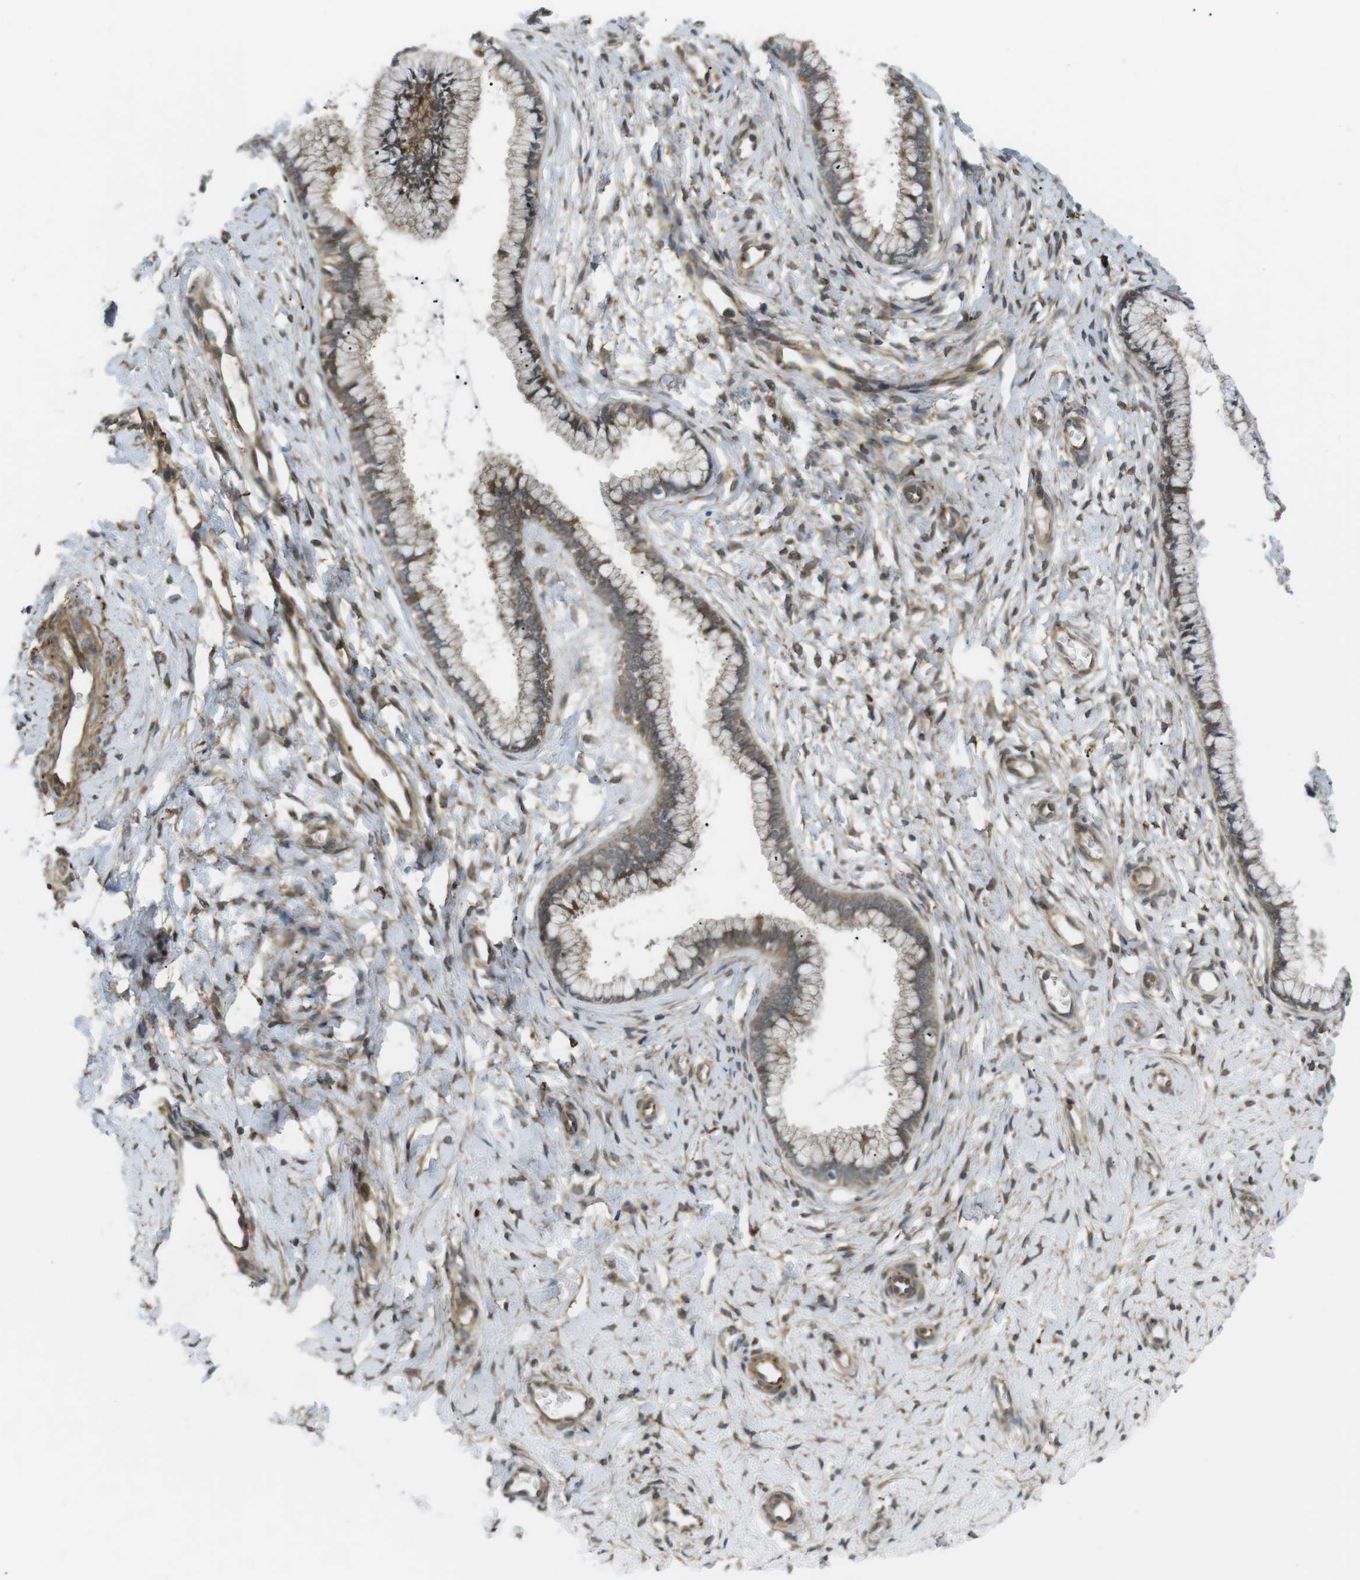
{"staining": {"intensity": "moderate", "quantity": ">75%", "location": "cytoplasmic/membranous"}, "tissue": "cervix", "cell_type": "Glandular cells", "image_type": "normal", "snomed": [{"axis": "morphology", "description": "Normal tissue, NOS"}, {"axis": "topography", "description": "Cervix"}], "caption": "This photomicrograph demonstrates IHC staining of unremarkable human cervix, with medium moderate cytoplasmic/membranous expression in approximately >75% of glandular cells.", "gene": "KANK2", "patient": {"sex": "female", "age": 65}}